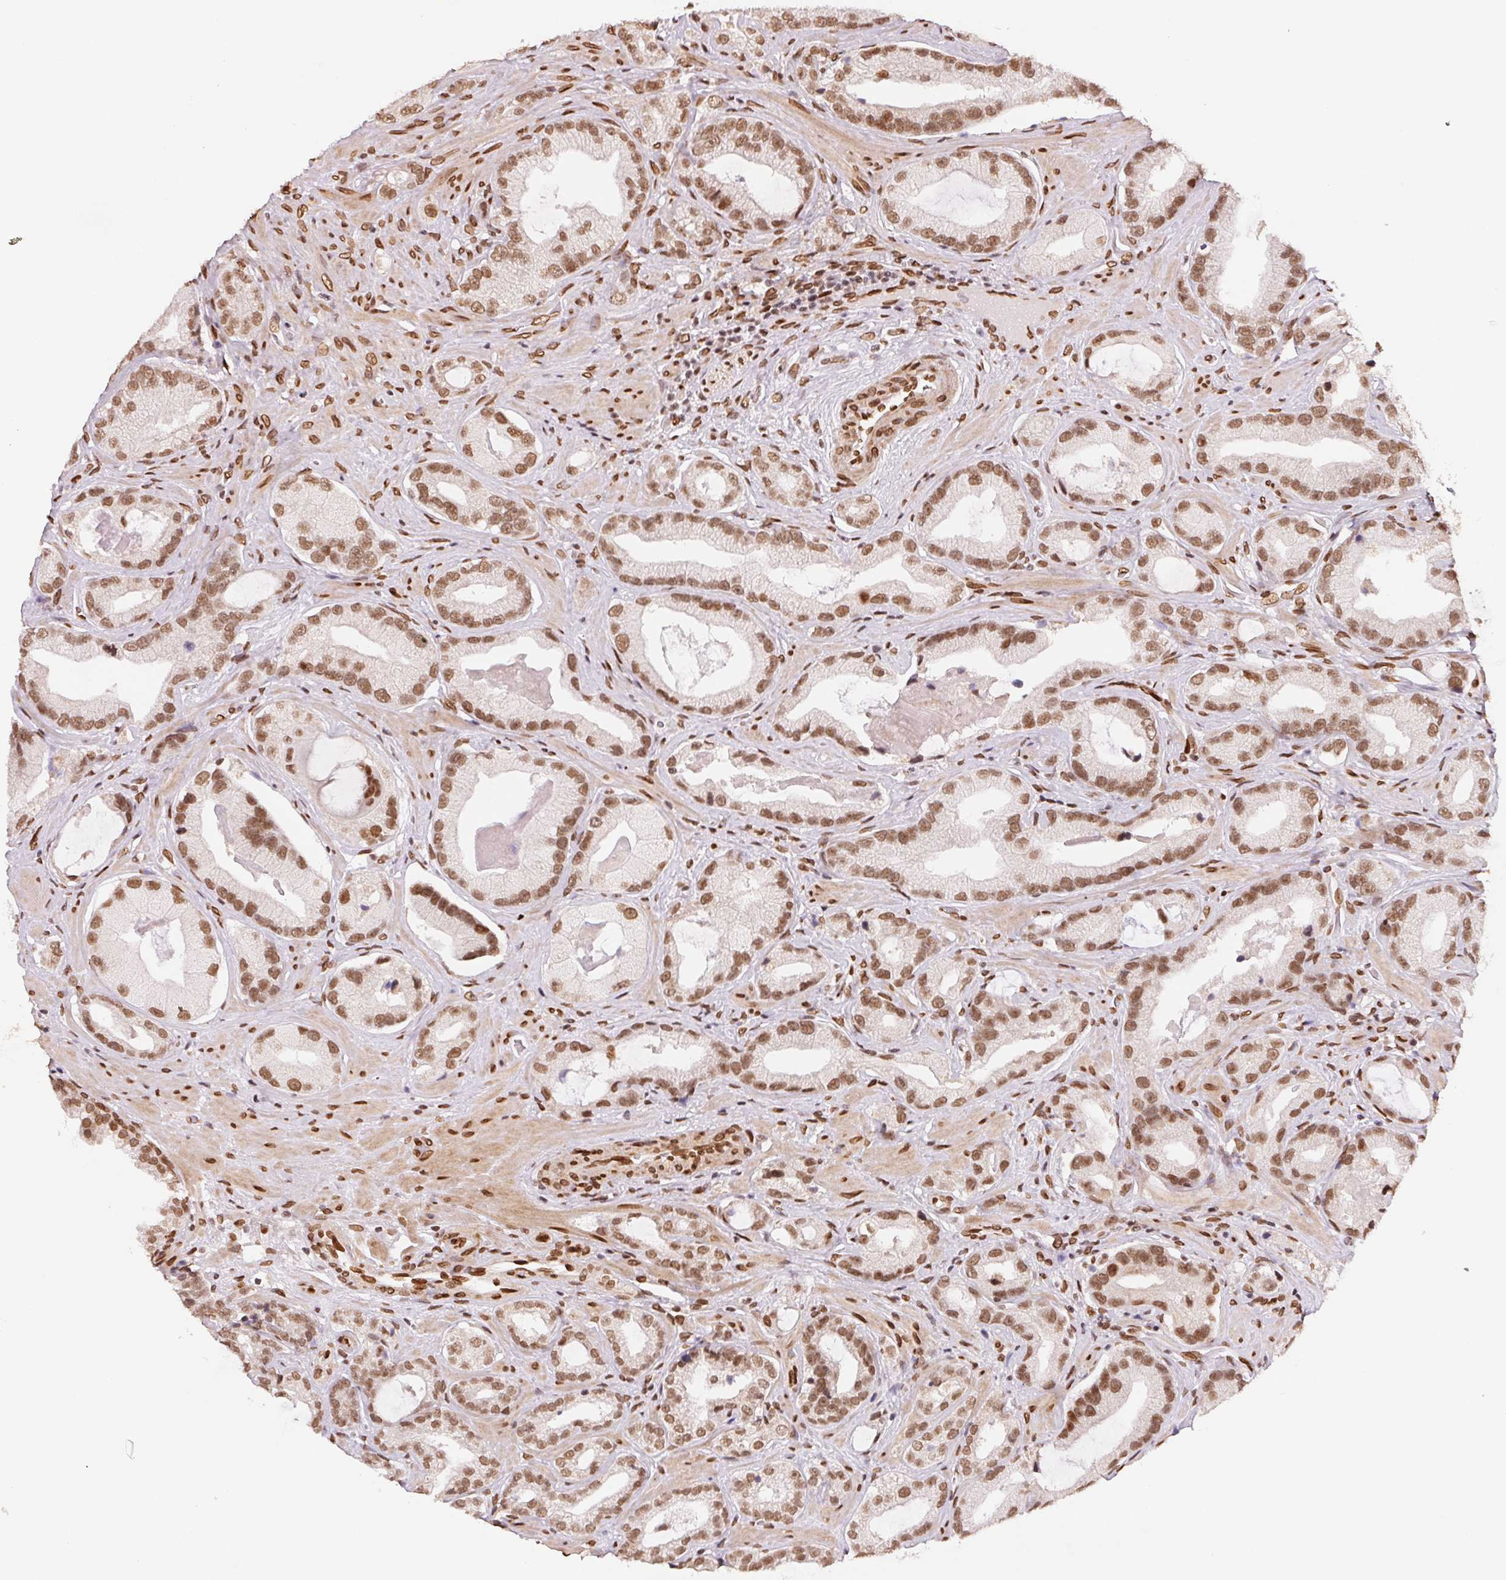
{"staining": {"intensity": "moderate", "quantity": ">75%", "location": "nuclear"}, "tissue": "prostate cancer", "cell_type": "Tumor cells", "image_type": "cancer", "snomed": [{"axis": "morphology", "description": "Adenocarcinoma, Low grade"}, {"axis": "topography", "description": "Prostate"}], "caption": "A high-resolution photomicrograph shows immunohistochemistry staining of prostate low-grade adenocarcinoma, which shows moderate nuclear expression in about >75% of tumor cells. Nuclei are stained in blue.", "gene": "SAP30BP", "patient": {"sex": "male", "age": 62}}